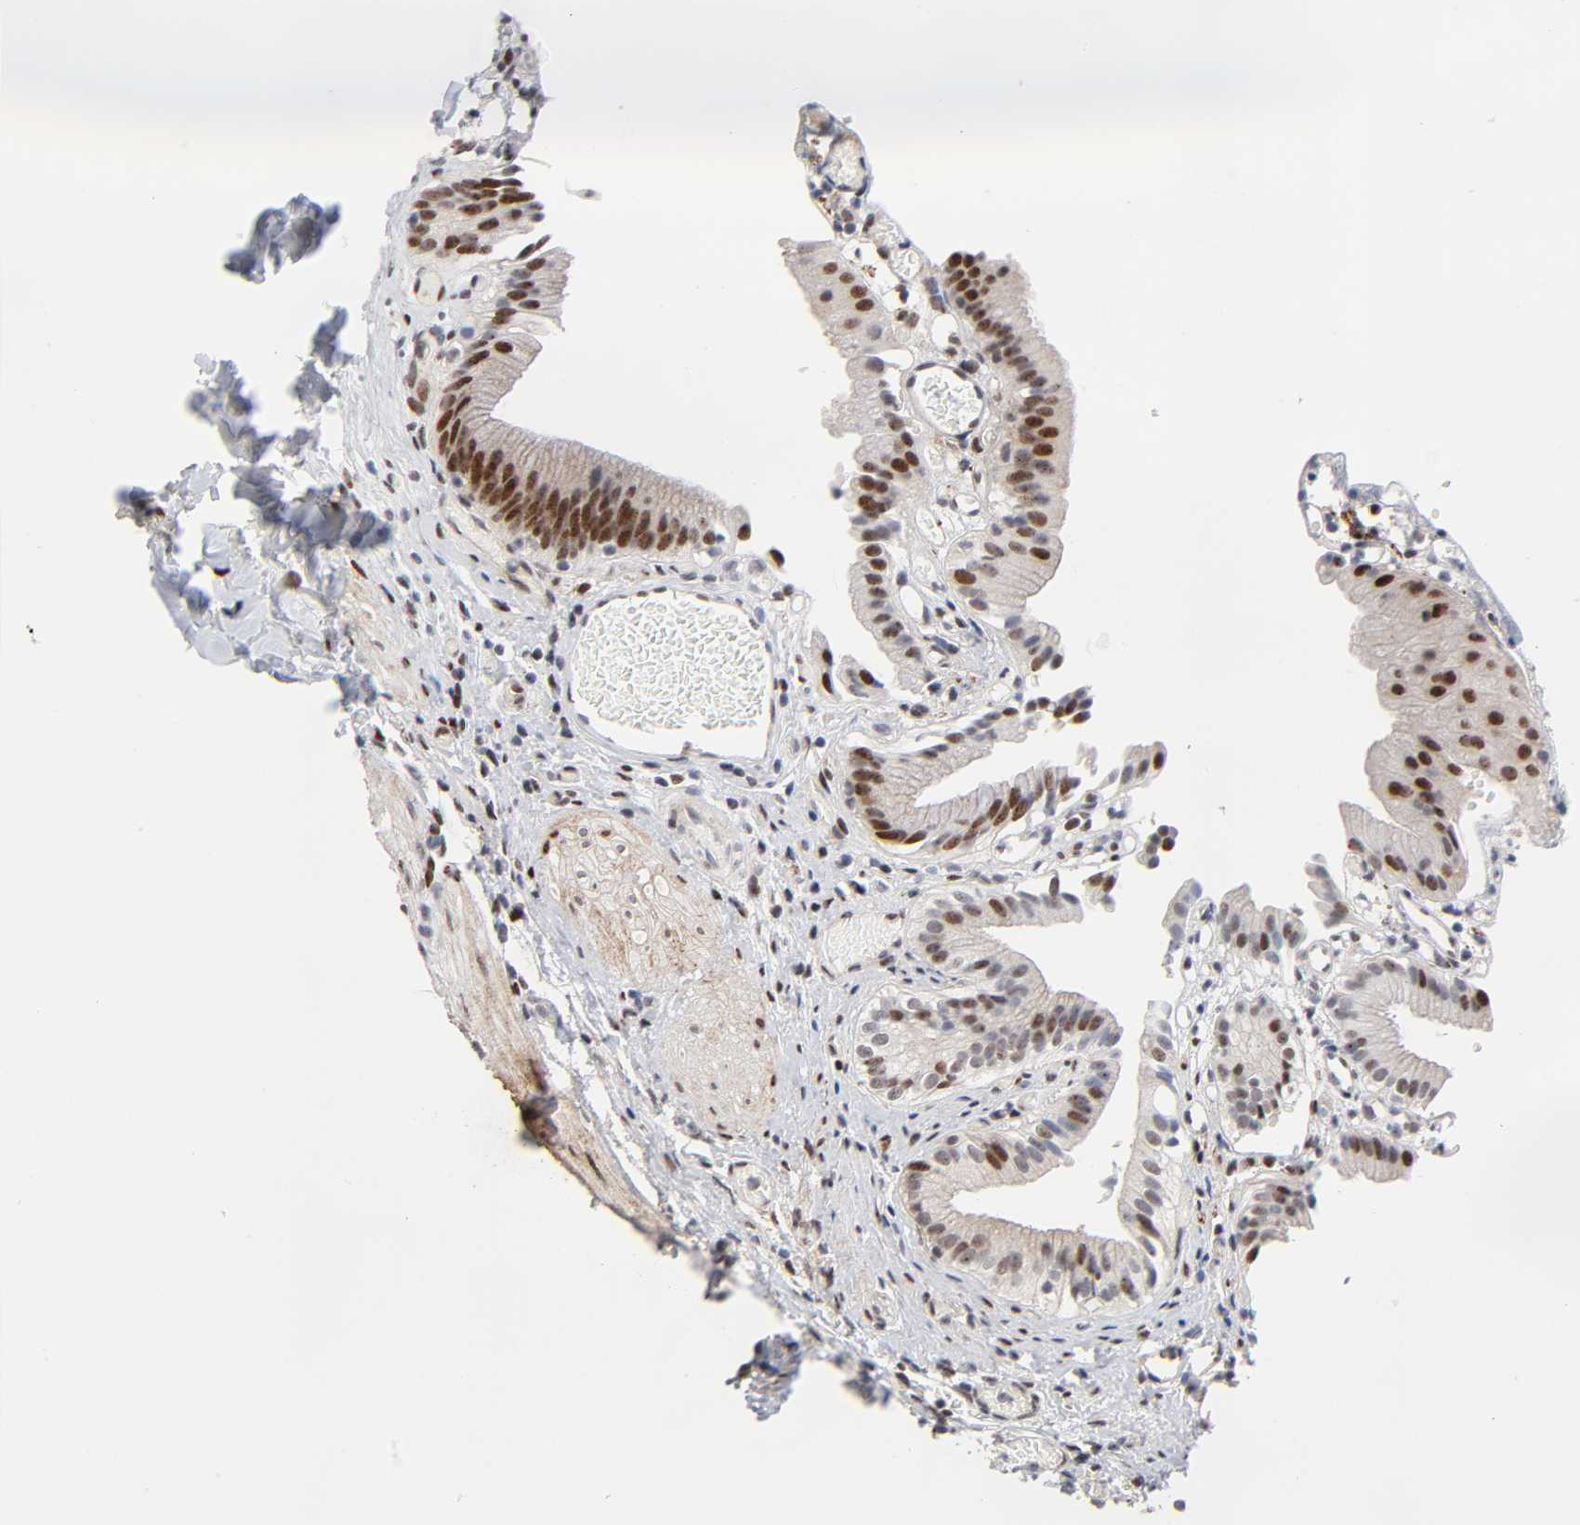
{"staining": {"intensity": "strong", "quantity": "25%-75%", "location": "nuclear"}, "tissue": "gallbladder", "cell_type": "Glandular cells", "image_type": "normal", "snomed": [{"axis": "morphology", "description": "Normal tissue, NOS"}, {"axis": "topography", "description": "Gallbladder"}], "caption": "This histopathology image shows immunohistochemistry (IHC) staining of unremarkable gallbladder, with high strong nuclear positivity in about 25%-75% of glandular cells.", "gene": "STK38", "patient": {"sex": "male", "age": 65}}